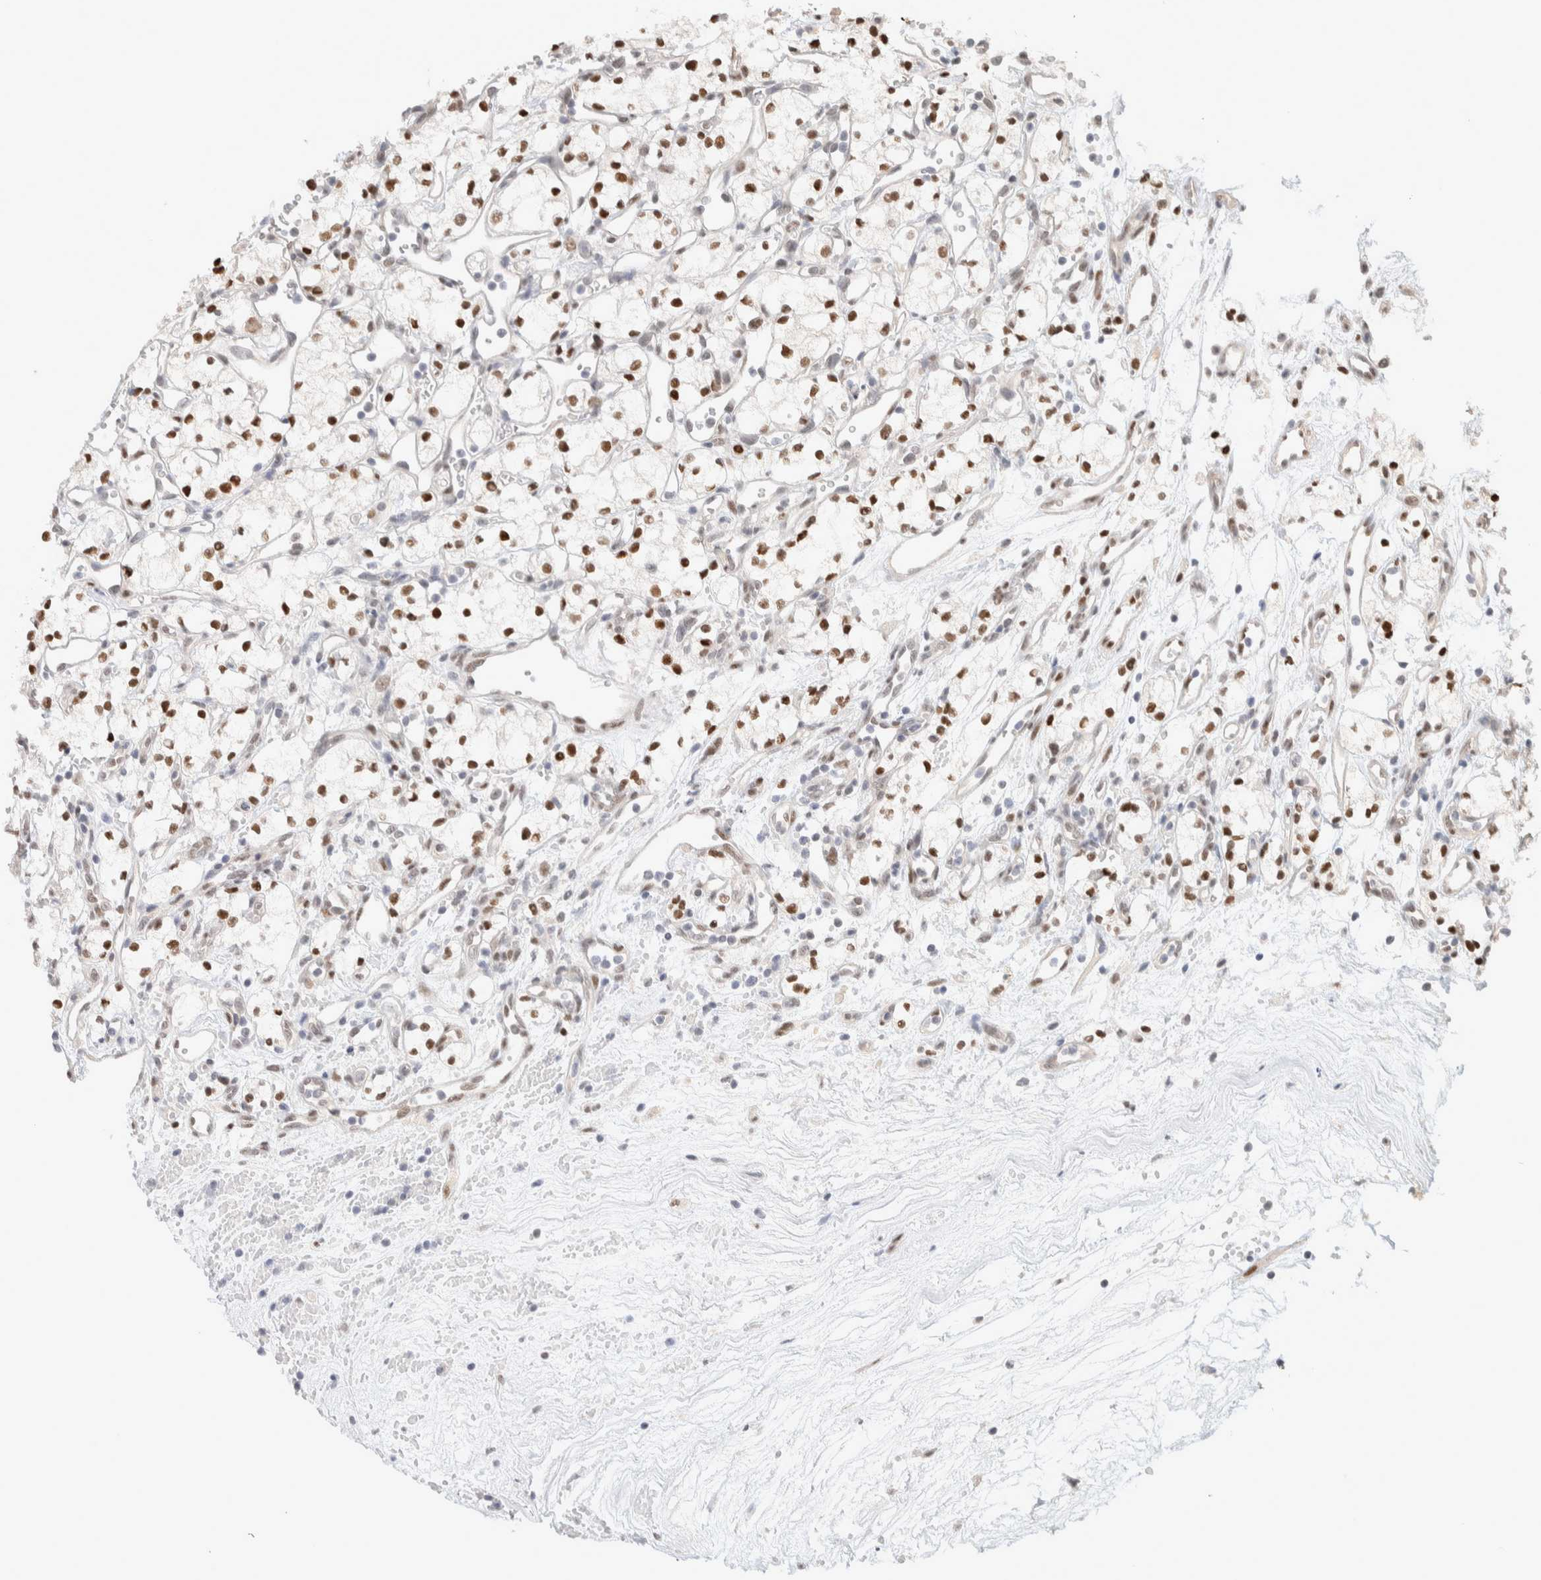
{"staining": {"intensity": "moderate", "quantity": ">75%", "location": "nuclear"}, "tissue": "renal cancer", "cell_type": "Tumor cells", "image_type": "cancer", "snomed": [{"axis": "morphology", "description": "Adenocarcinoma, NOS"}, {"axis": "topography", "description": "Kidney"}], "caption": "The photomicrograph demonstrates immunohistochemical staining of renal adenocarcinoma. There is moderate nuclear expression is appreciated in about >75% of tumor cells.", "gene": "PUS7", "patient": {"sex": "male", "age": 59}}